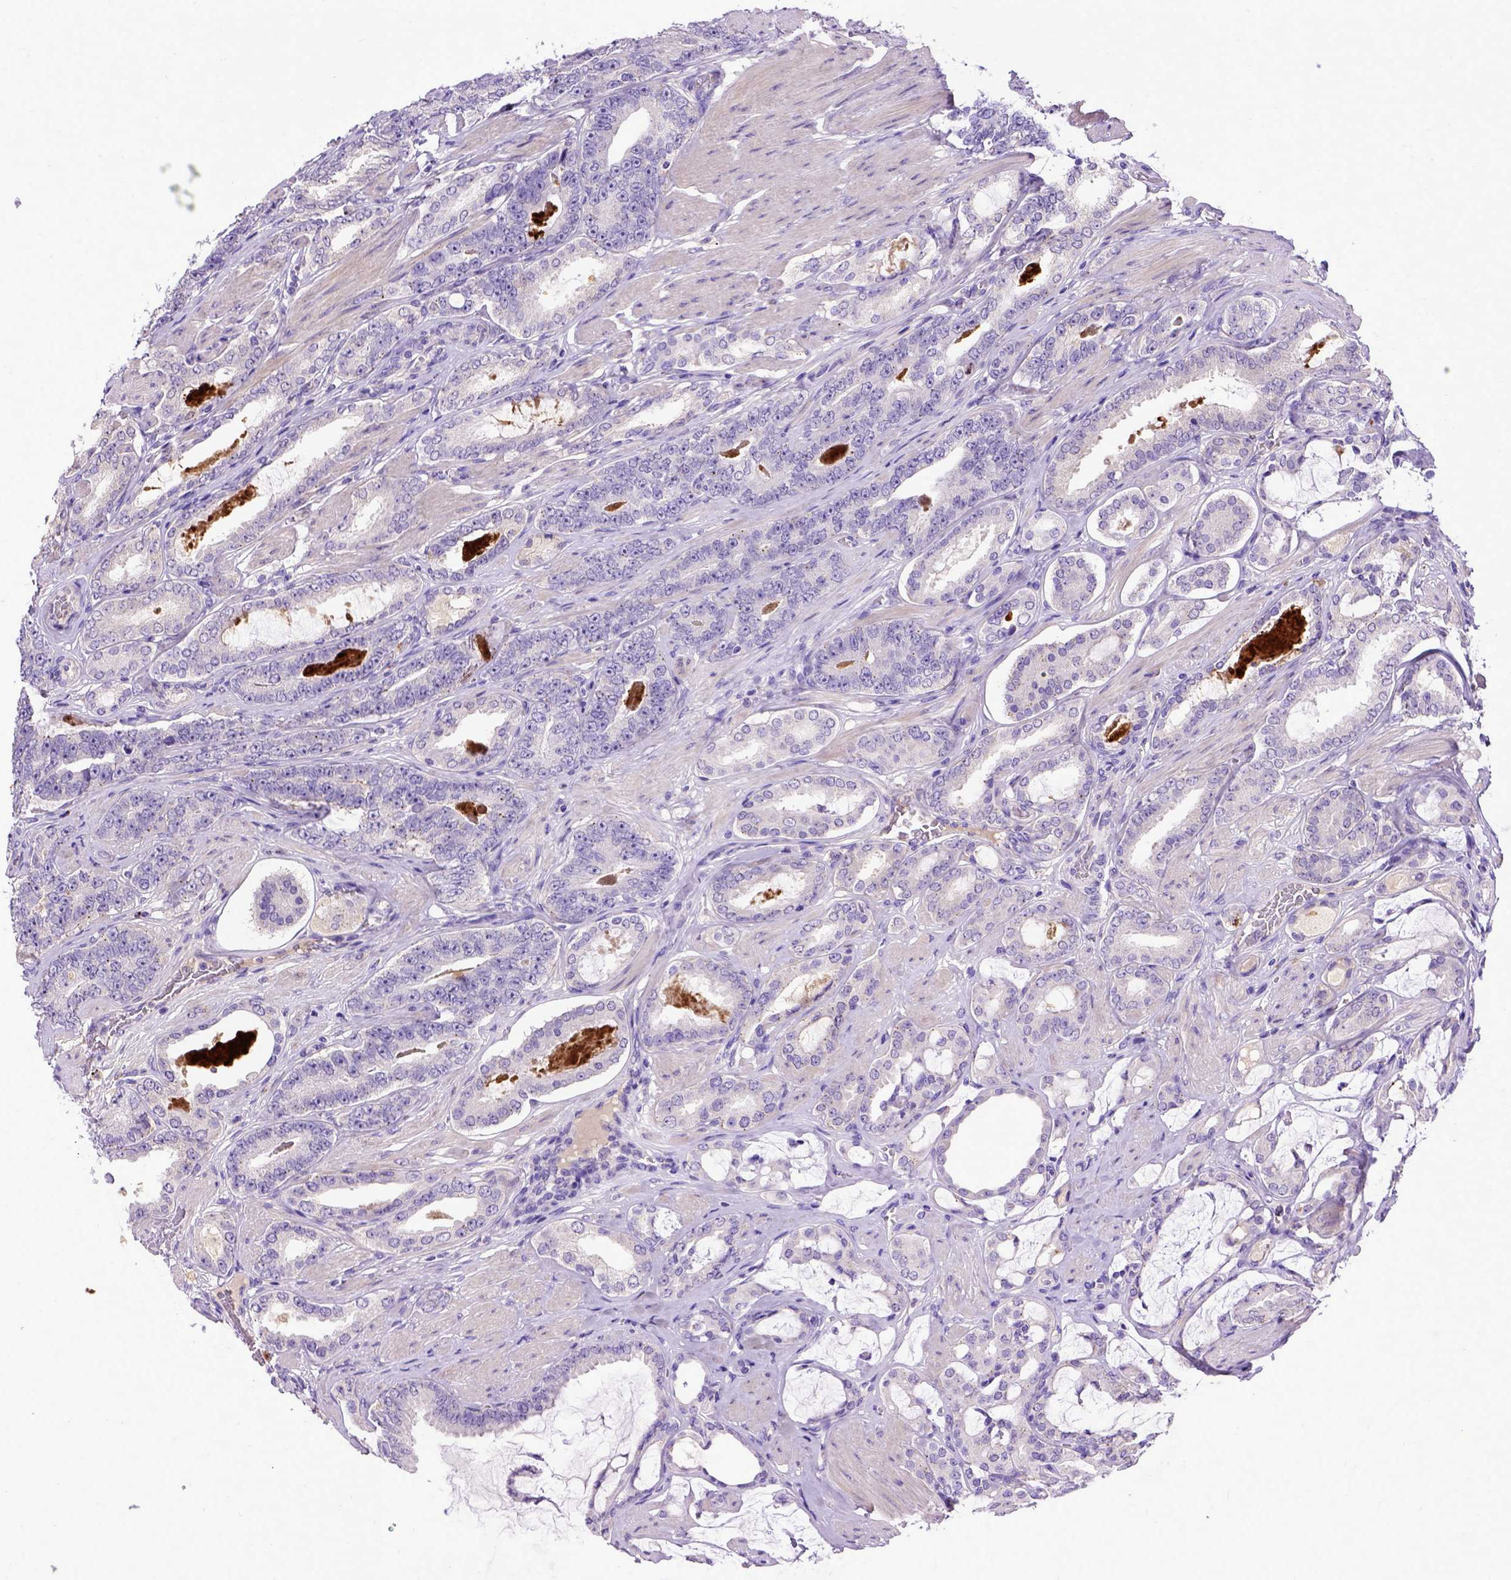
{"staining": {"intensity": "negative", "quantity": "none", "location": "none"}, "tissue": "prostate cancer", "cell_type": "Tumor cells", "image_type": "cancer", "snomed": [{"axis": "morphology", "description": "Adenocarcinoma, High grade"}, {"axis": "topography", "description": "Prostate"}], "caption": "A photomicrograph of prostate cancer stained for a protein shows no brown staining in tumor cells. (Brightfield microscopy of DAB immunohistochemistry (IHC) at high magnification).", "gene": "ADAM12", "patient": {"sex": "male", "age": 63}}